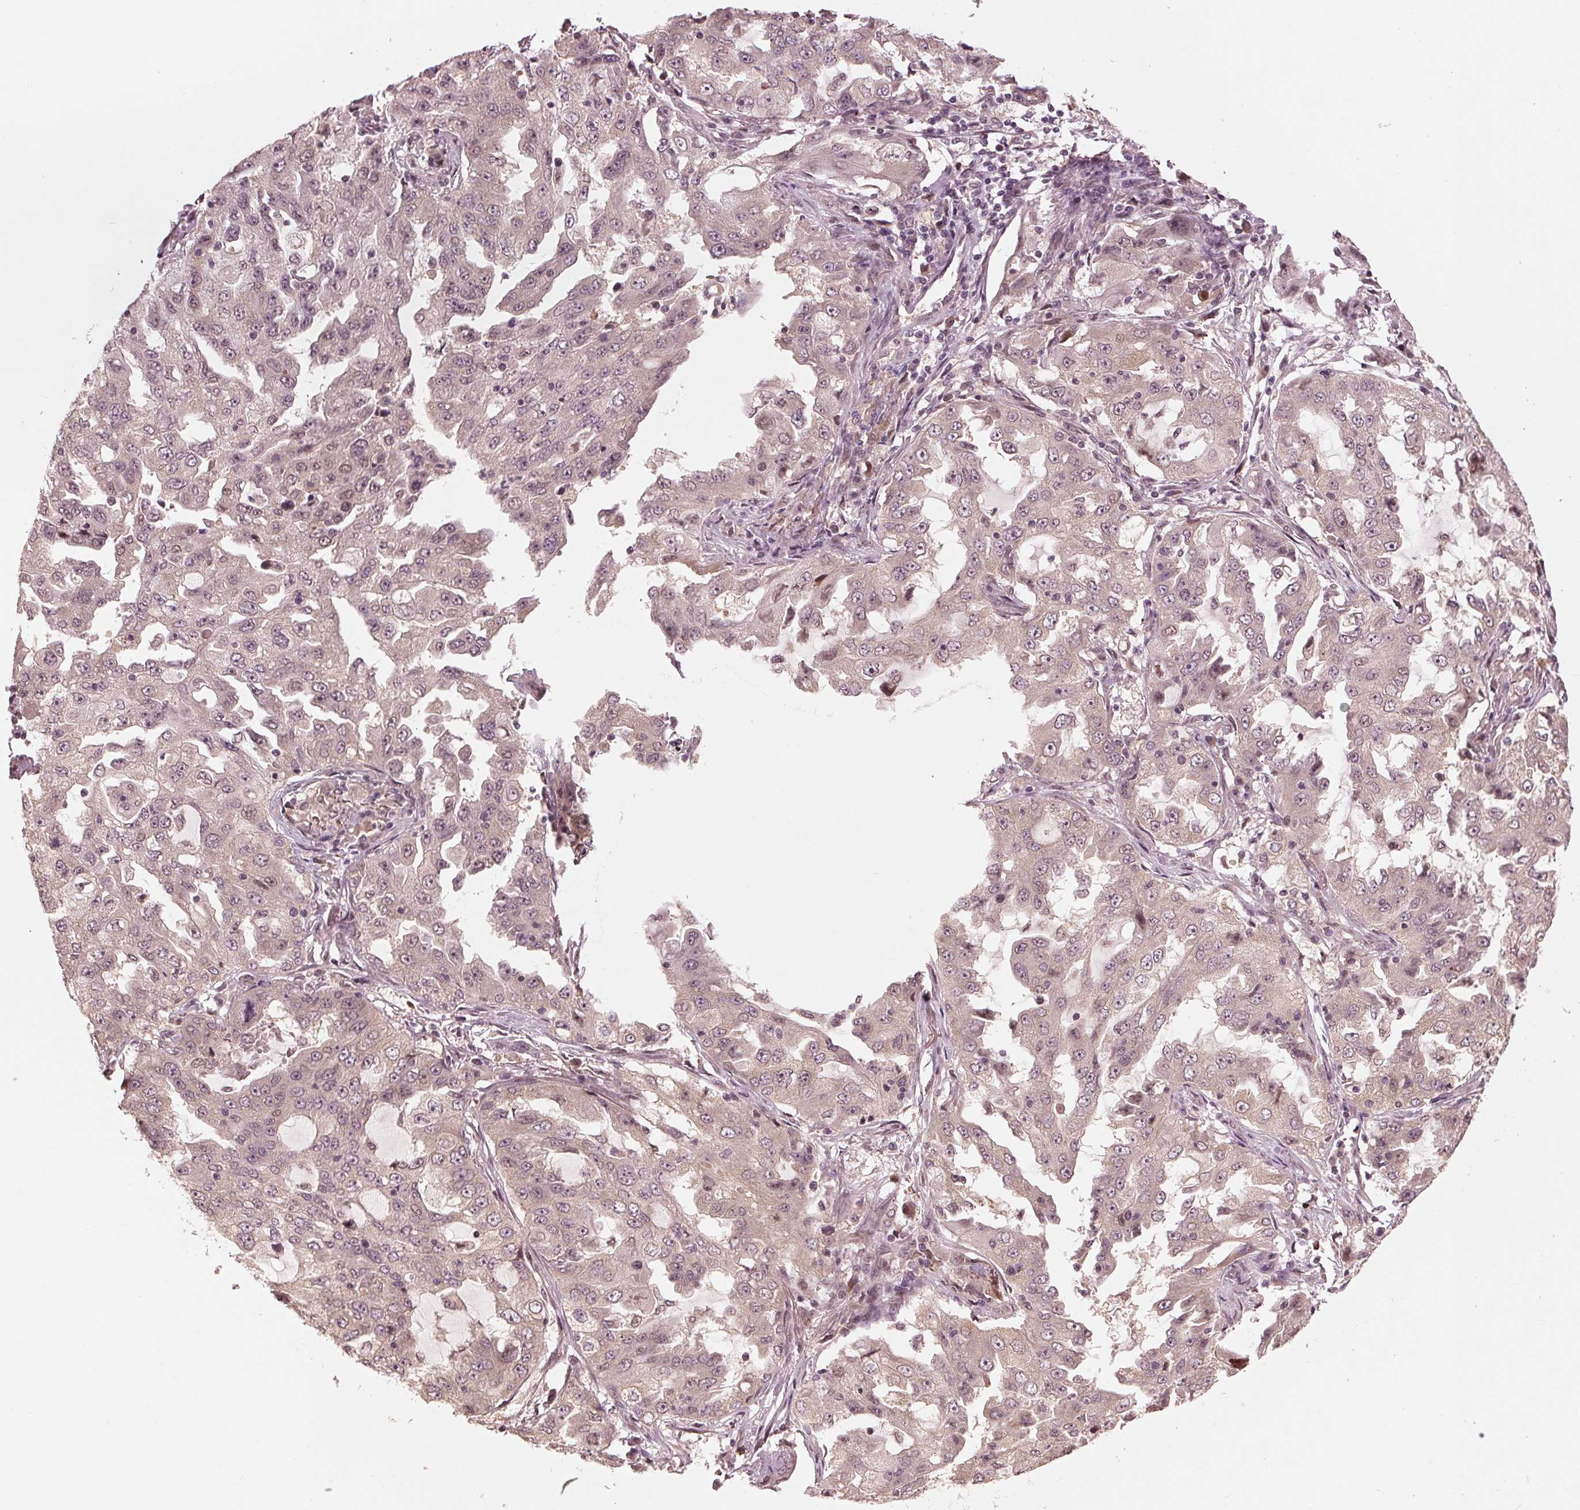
{"staining": {"intensity": "weak", "quantity": "25%-75%", "location": "cytoplasmic/membranous,nuclear"}, "tissue": "lung cancer", "cell_type": "Tumor cells", "image_type": "cancer", "snomed": [{"axis": "morphology", "description": "Adenocarcinoma, NOS"}, {"axis": "topography", "description": "Lung"}], "caption": "IHC staining of lung cancer (adenocarcinoma), which demonstrates low levels of weak cytoplasmic/membranous and nuclear expression in approximately 25%-75% of tumor cells indicating weak cytoplasmic/membranous and nuclear protein positivity. The staining was performed using DAB (3,3'-diaminobenzidine) (brown) for protein detection and nuclei were counterstained in hematoxylin (blue).", "gene": "ZNF471", "patient": {"sex": "female", "age": 61}}